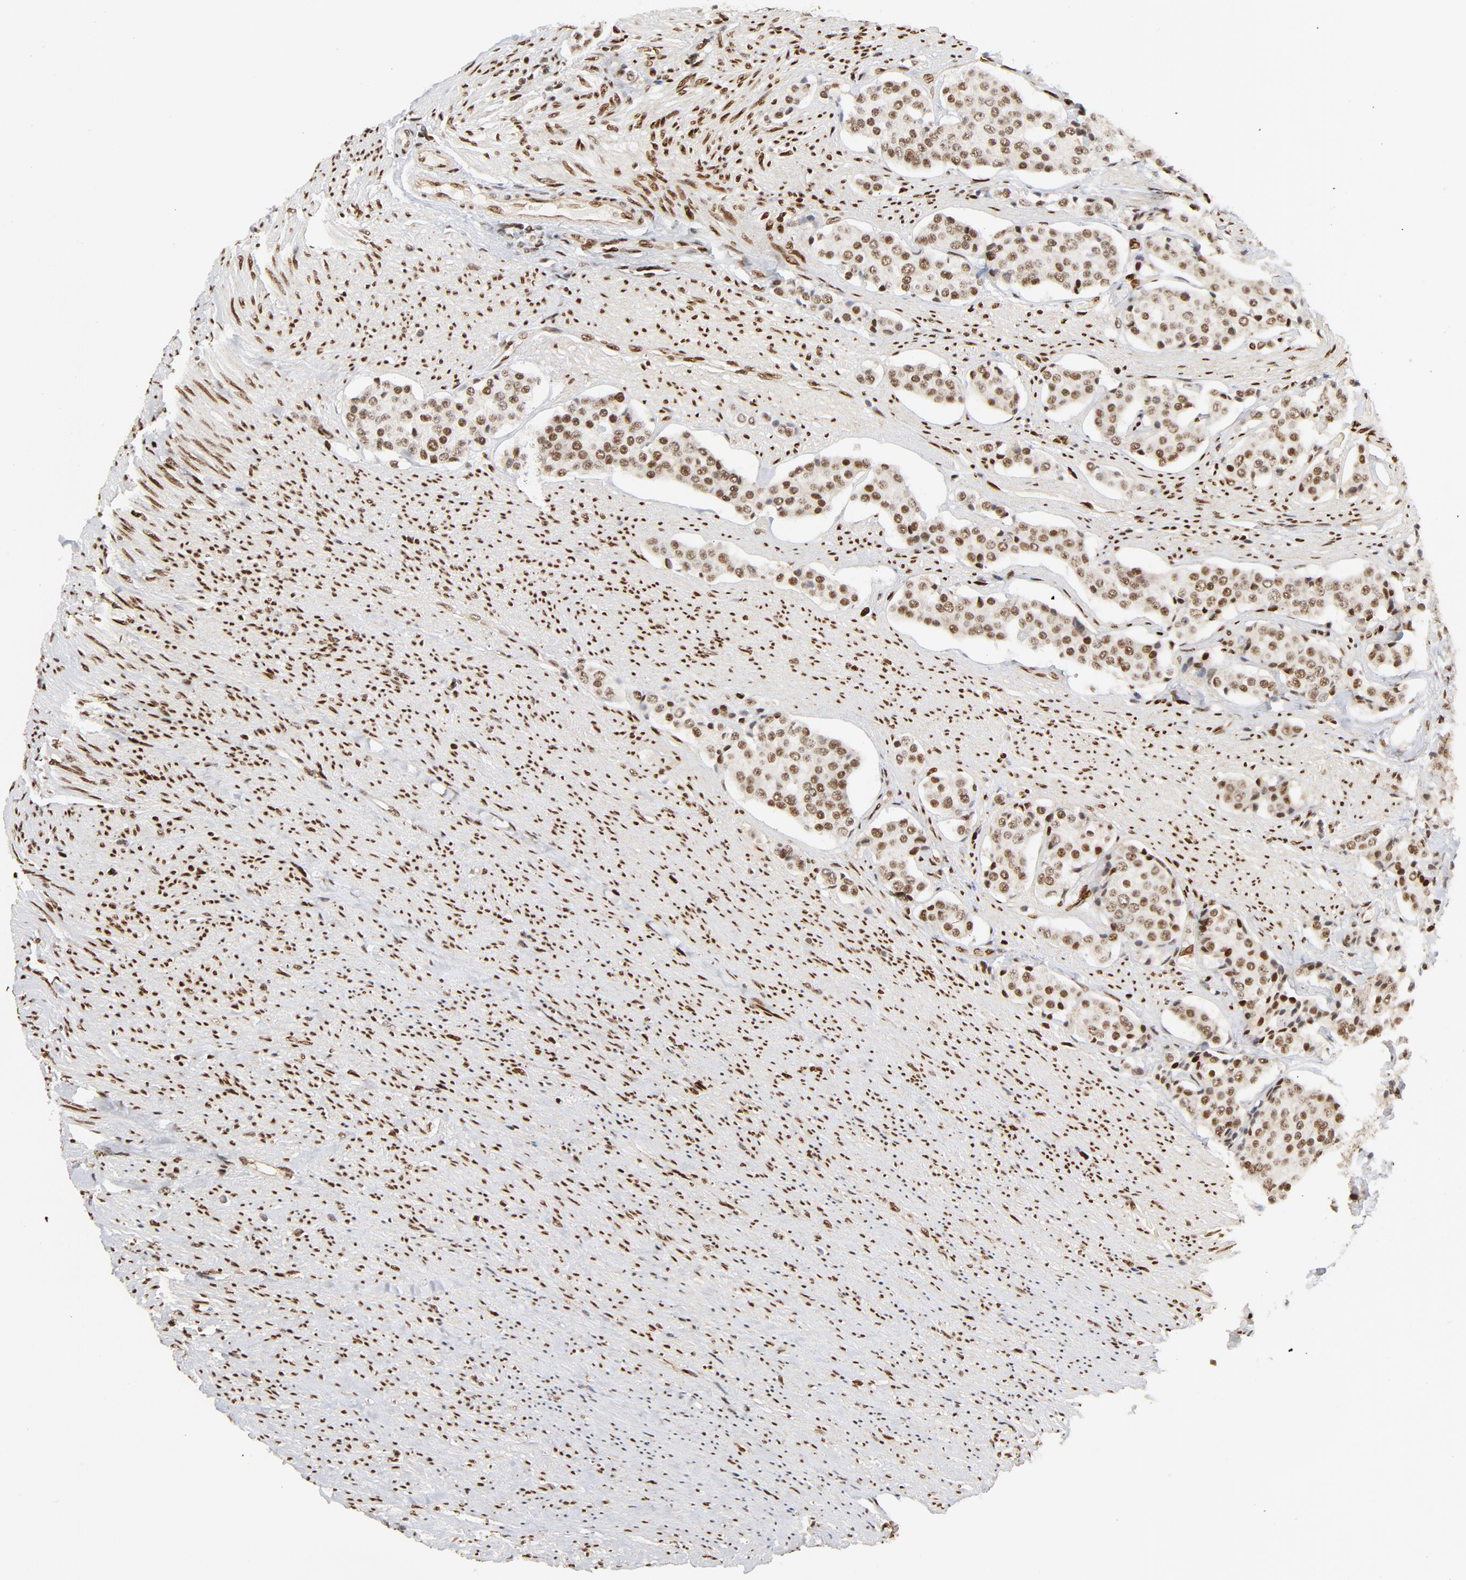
{"staining": {"intensity": "moderate", "quantity": ">75%", "location": "nuclear"}, "tissue": "carcinoid", "cell_type": "Tumor cells", "image_type": "cancer", "snomed": [{"axis": "morphology", "description": "Carcinoid, malignant, NOS"}, {"axis": "topography", "description": "Colon"}], "caption": "The histopathology image displays staining of malignant carcinoid, revealing moderate nuclear protein expression (brown color) within tumor cells.", "gene": "MEF2A", "patient": {"sex": "female", "age": 61}}